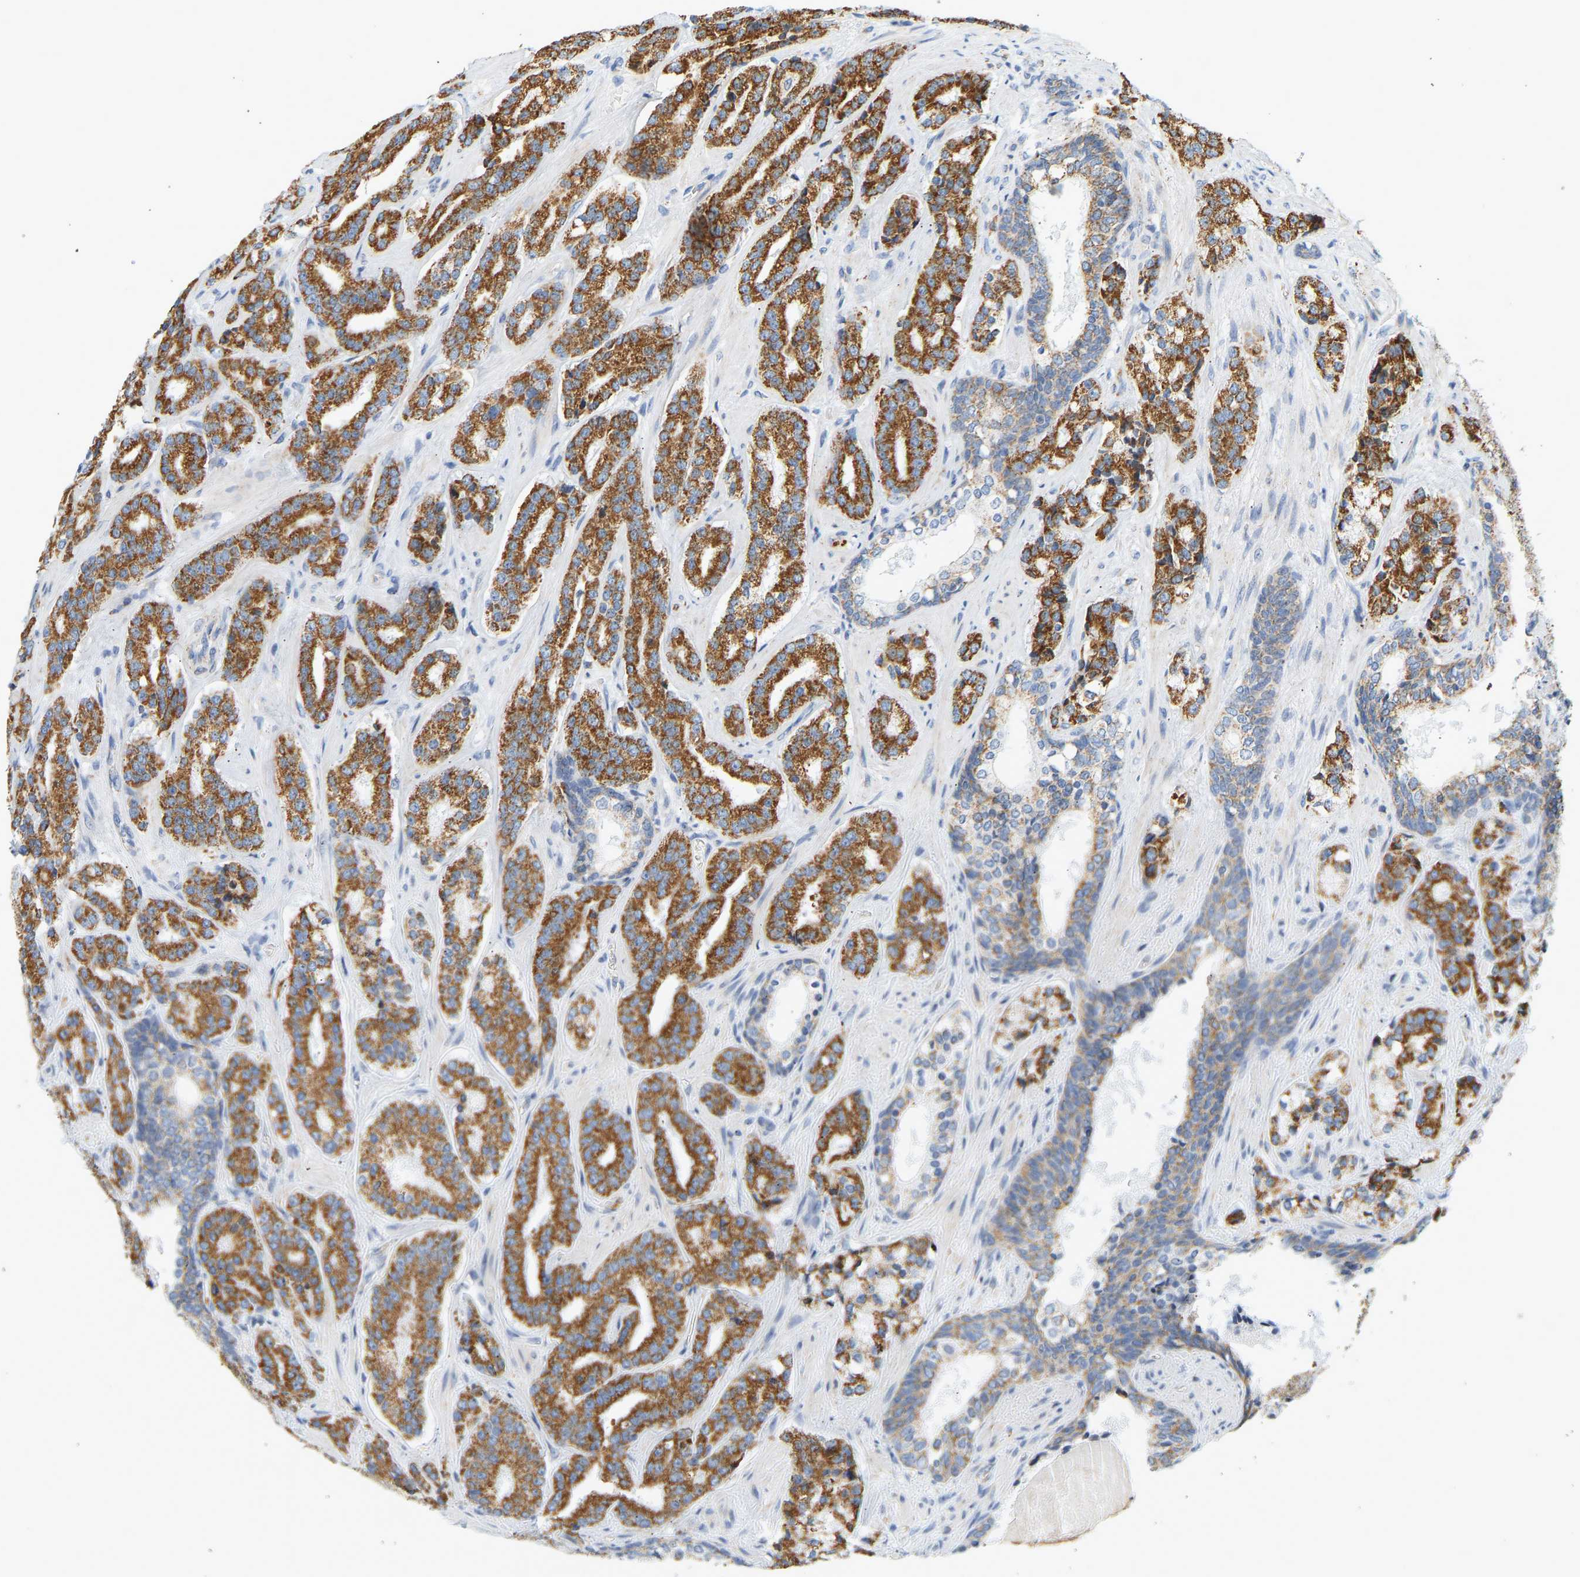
{"staining": {"intensity": "strong", "quantity": ">75%", "location": "cytoplasmic/membranous"}, "tissue": "prostate cancer", "cell_type": "Tumor cells", "image_type": "cancer", "snomed": [{"axis": "morphology", "description": "Adenocarcinoma, High grade"}, {"axis": "topography", "description": "Prostate"}], "caption": "Brown immunohistochemical staining in human prostate high-grade adenocarcinoma shows strong cytoplasmic/membranous expression in approximately >75% of tumor cells.", "gene": "GRPEL2", "patient": {"sex": "male", "age": 60}}